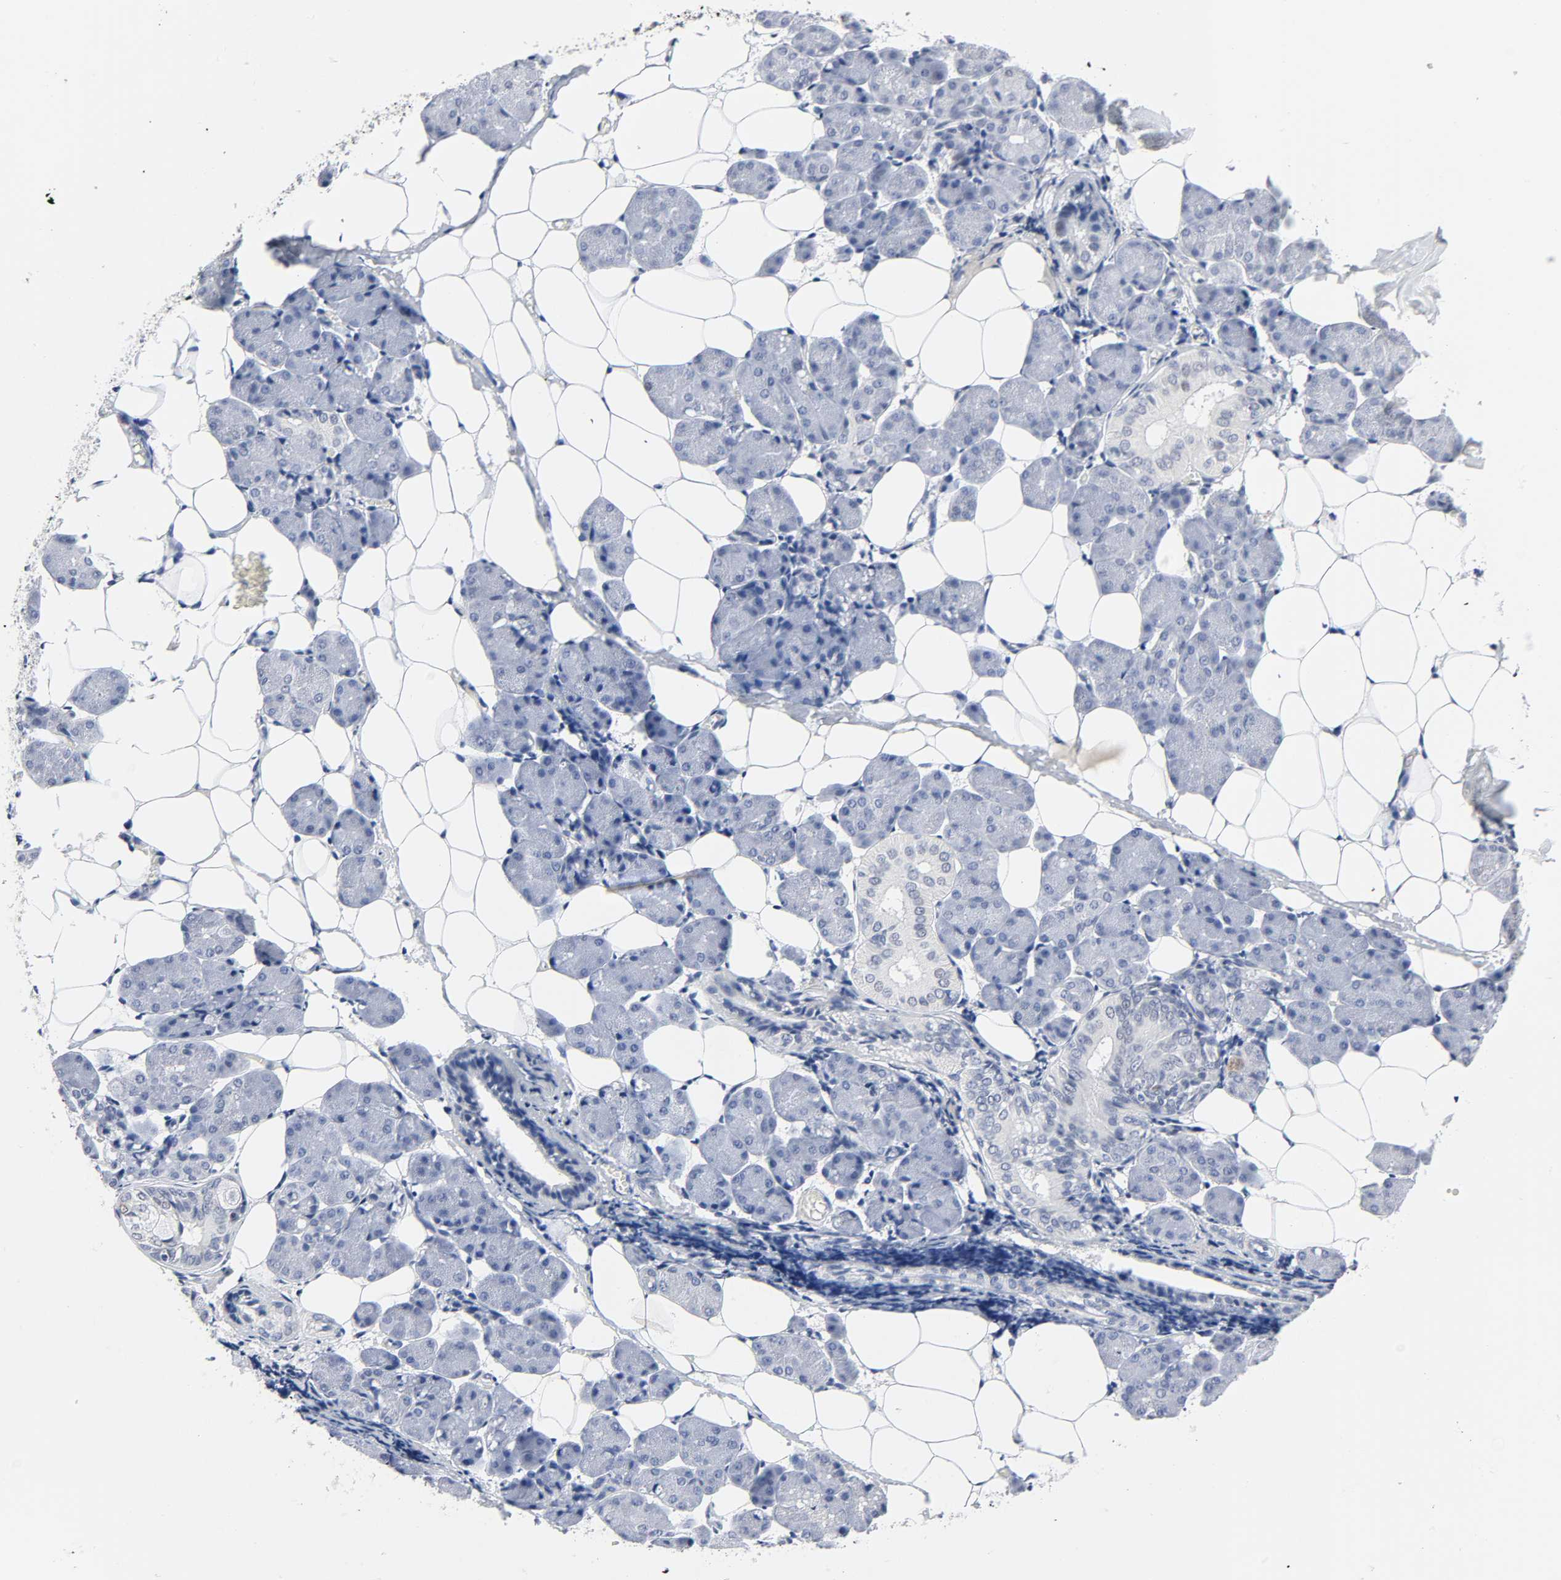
{"staining": {"intensity": "weak", "quantity": "<25%", "location": "nuclear"}, "tissue": "salivary gland", "cell_type": "Glandular cells", "image_type": "normal", "snomed": [{"axis": "morphology", "description": "Normal tissue, NOS"}, {"axis": "morphology", "description": "Adenoma, NOS"}, {"axis": "topography", "description": "Salivary gland"}], "caption": "Salivary gland stained for a protein using immunohistochemistry reveals no positivity glandular cells.", "gene": "WEE1", "patient": {"sex": "female", "age": 32}}